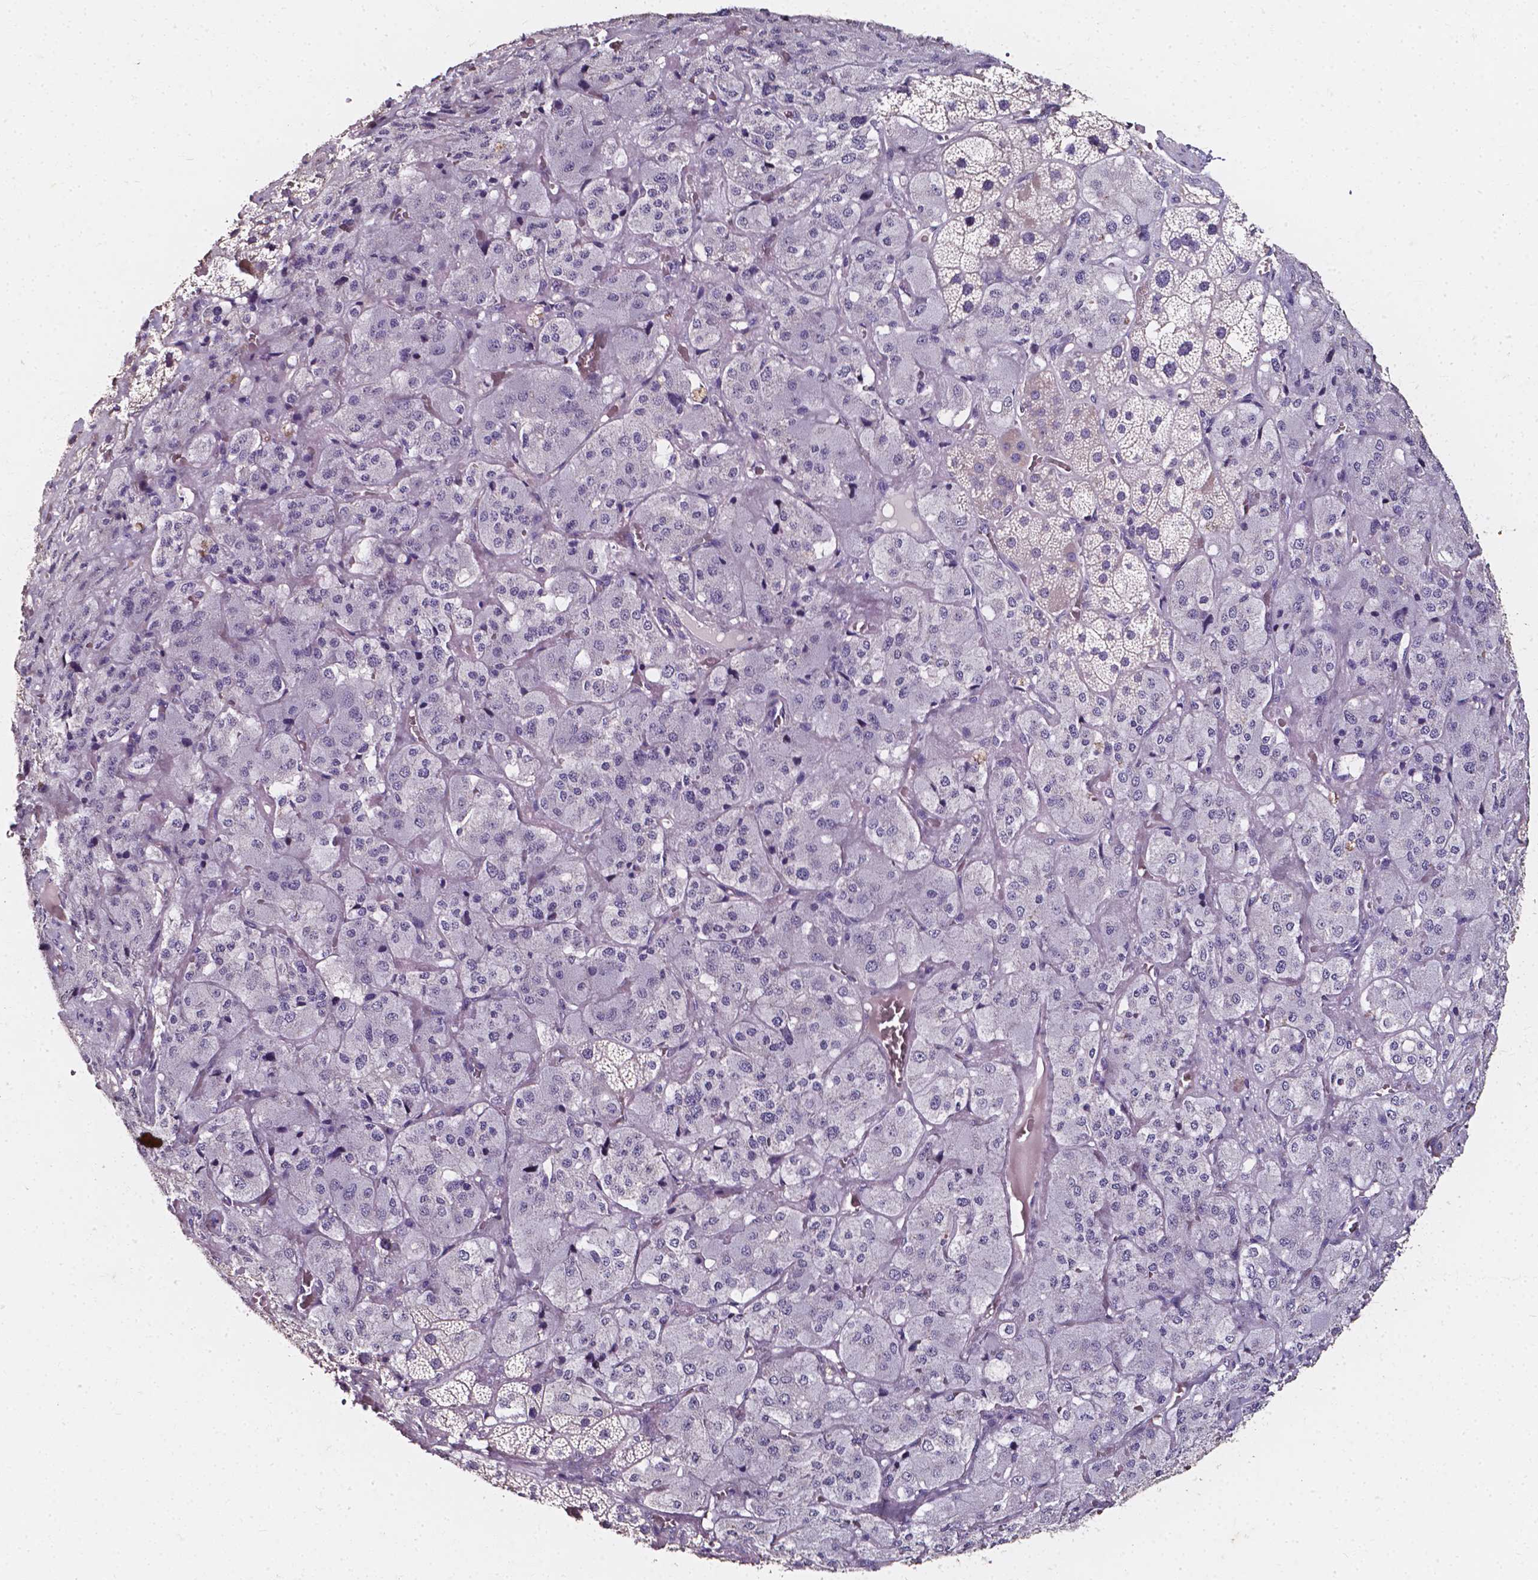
{"staining": {"intensity": "negative", "quantity": "none", "location": "none"}, "tissue": "adrenal gland", "cell_type": "Glandular cells", "image_type": "normal", "snomed": [{"axis": "morphology", "description": "Normal tissue, NOS"}, {"axis": "topography", "description": "Adrenal gland"}], "caption": "Glandular cells are negative for brown protein staining in benign adrenal gland.", "gene": "AKR1B10", "patient": {"sex": "male", "age": 57}}